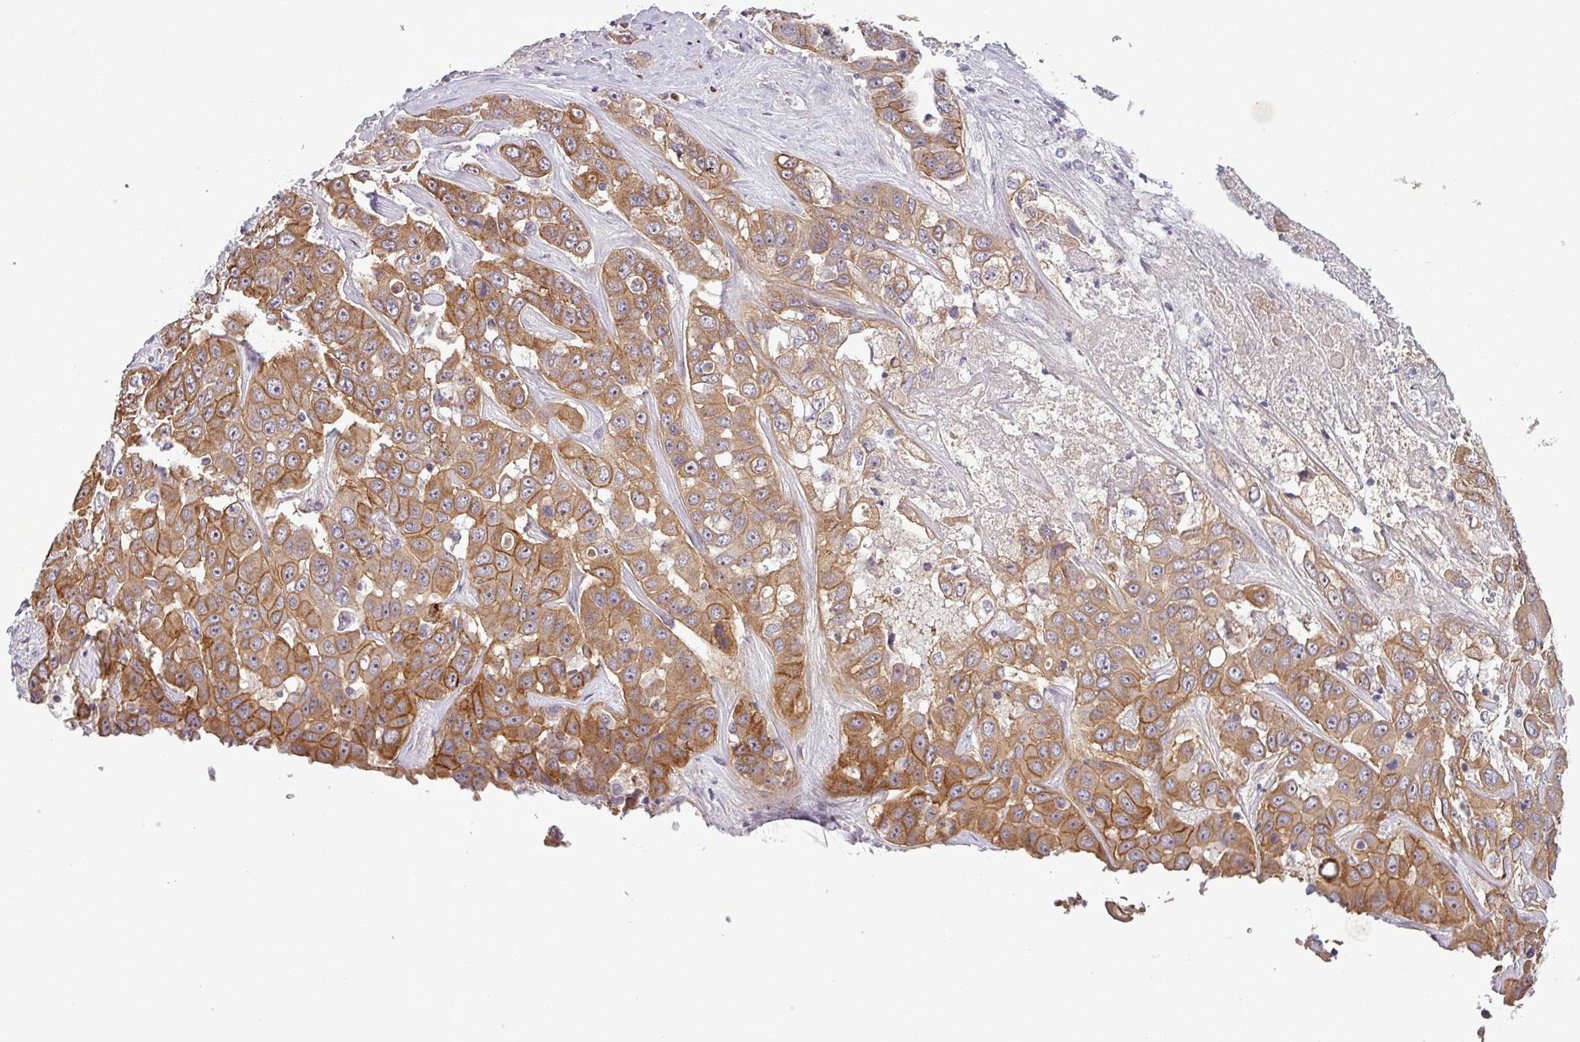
{"staining": {"intensity": "moderate", "quantity": ">75%", "location": "cytoplasmic/membranous"}, "tissue": "liver cancer", "cell_type": "Tumor cells", "image_type": "cancer", "snomed": [{"axis": "morphology", "description": "Cholangiocarcinoma"}, {"axis": "topography", "description": "Liver"}], "caption": "Moderate cytoplasmic/membranous protein expression is present in about >75% of tumor cells in liver cancer. The protein of interest is shown in brown color, while the nuclei are stained blue.", "gene": "PCDH1", "patient": {"sex": "female", "age": 52}}